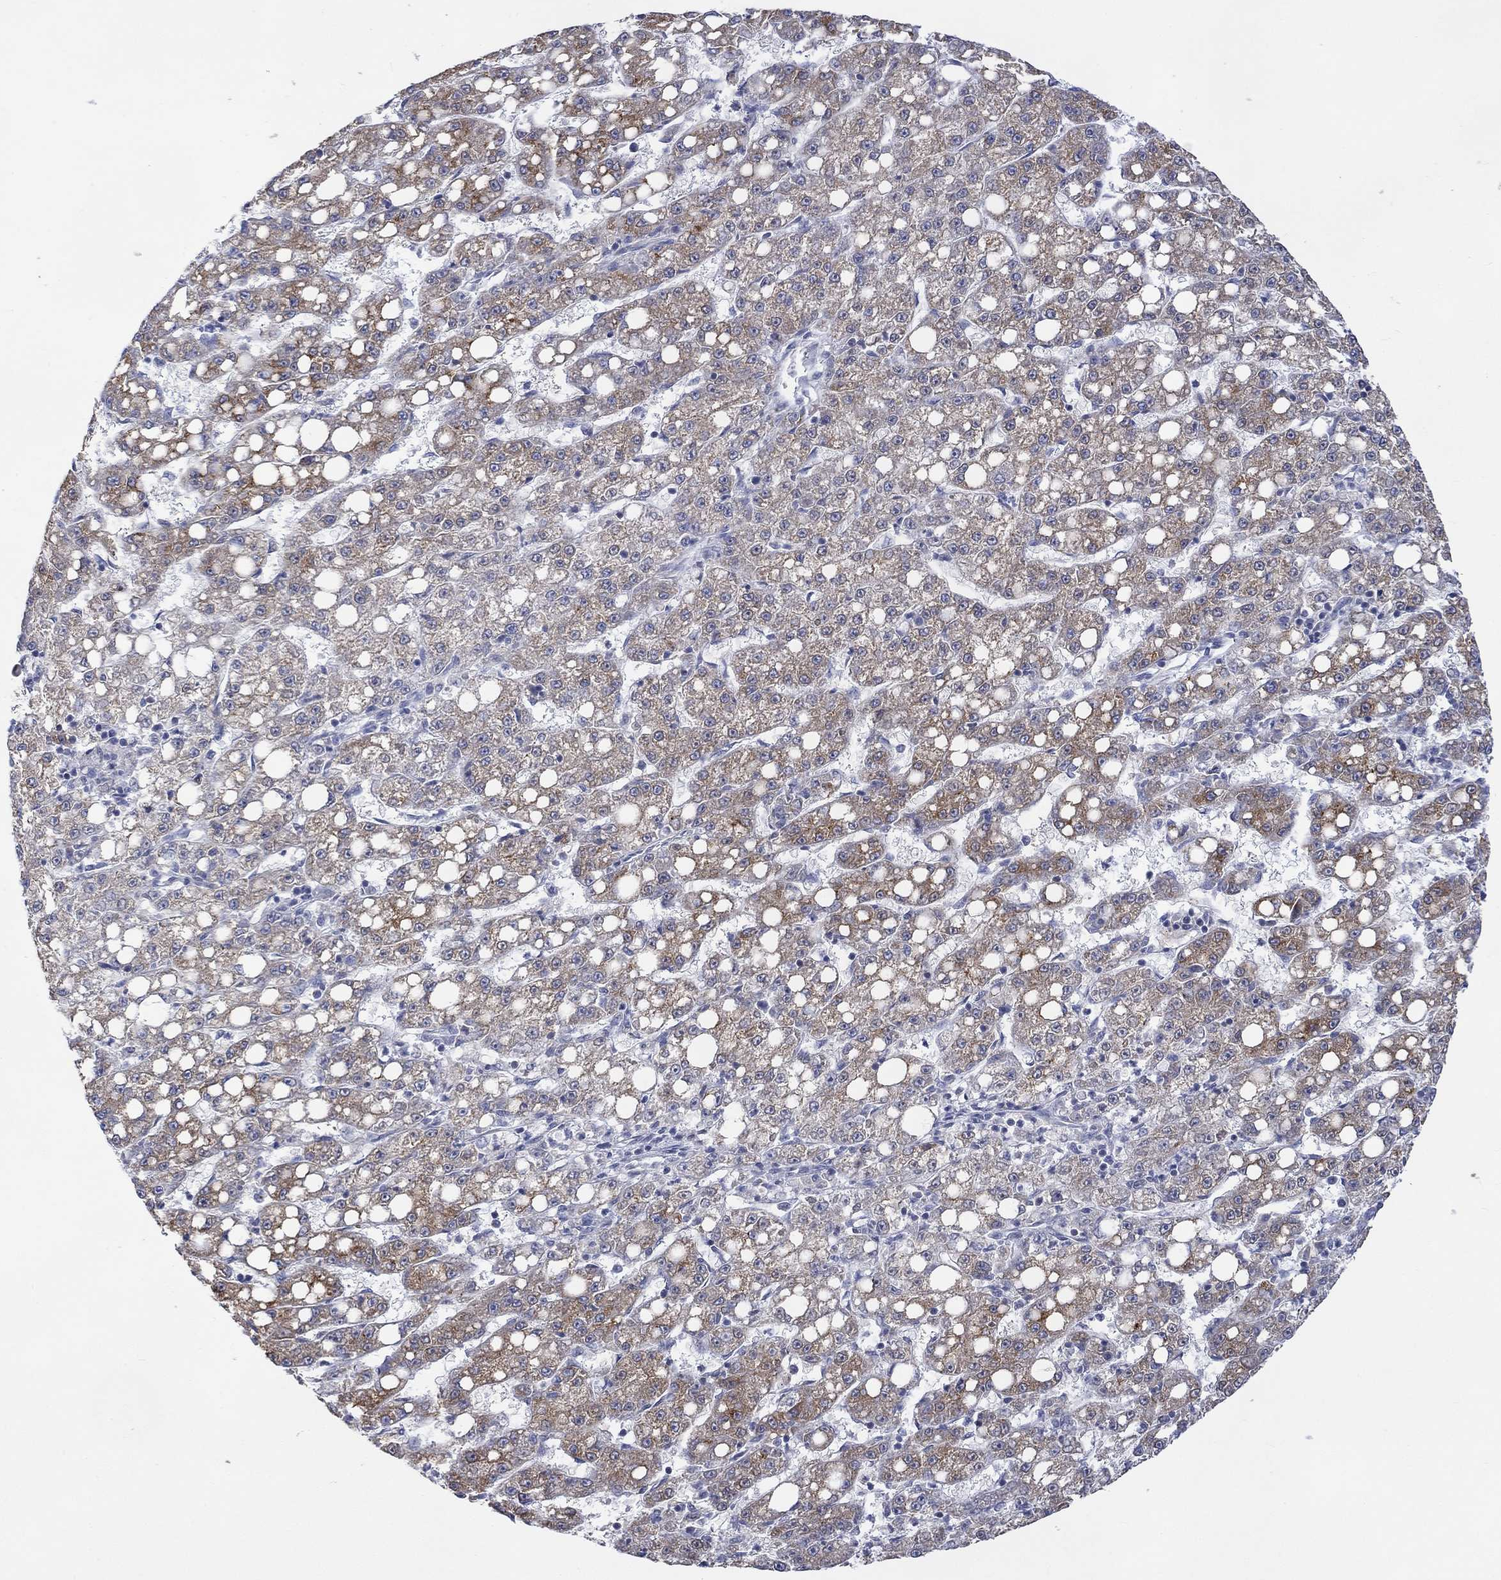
{"staining": {"intensity": "moderate", "quantity": "25%-75%", "location": "cytoplasmic/membranous"}, "tissue": "liver cancer", "cell_type": "Tumor cells", "image_type": "cancer", "snomed": [{"axis": "morphology", "description": "Carcinoma, Hepatocellular, NOS"}, {"axis": "topography", "description": "Liver"}], "caption": "This is an image of immunohistochemistry (IHC) staining of liver cancer (hepatocellular carcinoma), which shows moderate positivity in the cytoplasmic/membranous of tumor cells.", "gene": "SLC48A1", "patient": {"sex": "female", "age": 65}}